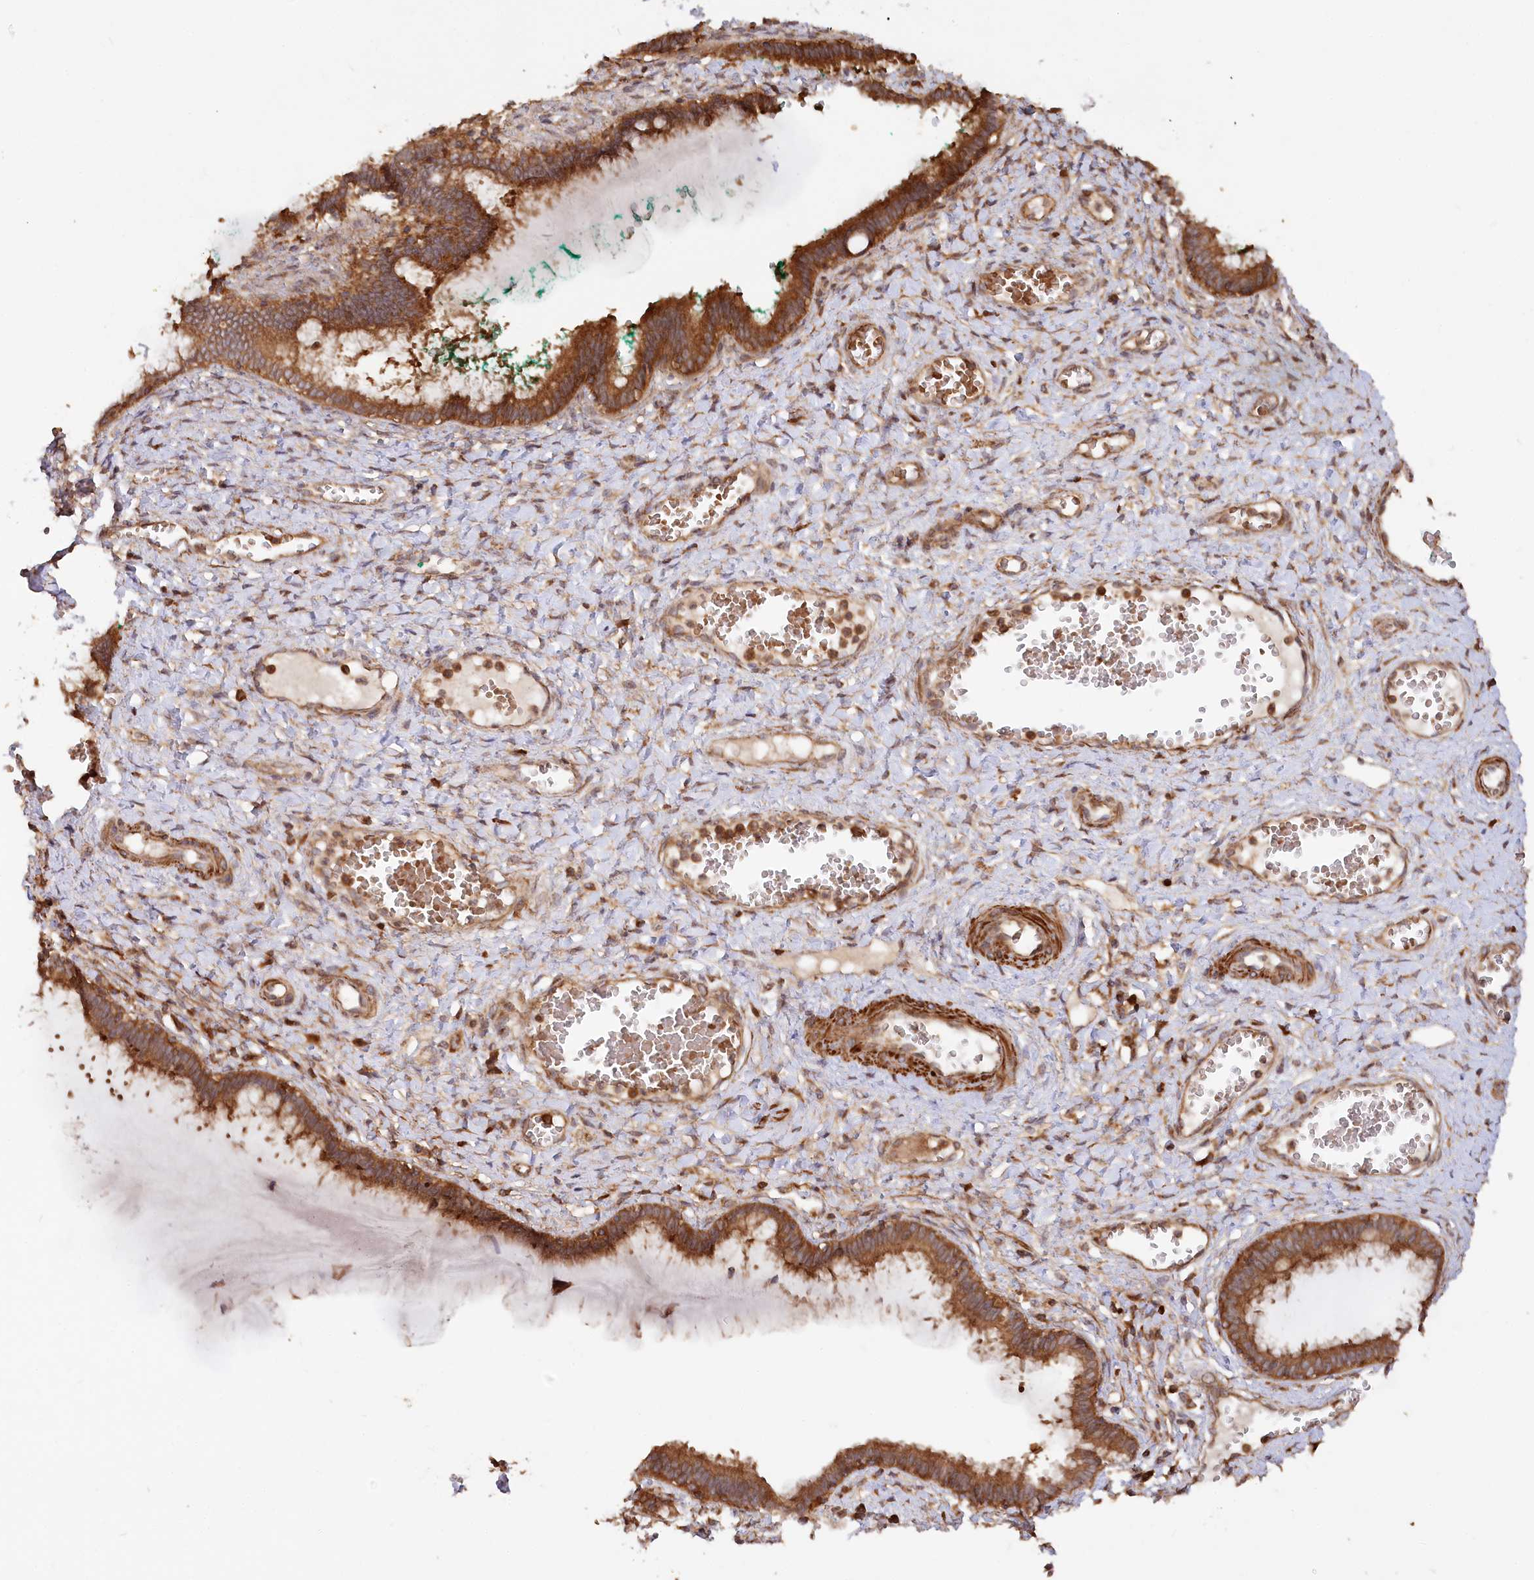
{"staining": {"intensity": "strong", "quantity": ">75%", "location": "cytoplasmic/membranous"}, "tissue": "cervix", "cell_type": "Glandular cells", "image_type": "normal", "snomed": [{"axis": "morphology", "description": "Normal tissue, NOS"}, {"axis": "morphology", "description": "Adenocarcinoma, NOS"}, {"axis": "topography", "description": "Cervix"}], "caption": "A high-resolution micrograph shows immunohistochemistry staining of unremarkable cervix, which displays strong cytoplasmic/membranous staining in approximately >75% of glandular cells.", "gene": "PAIP2", "patient": {"sex": "female", "age": 29}}